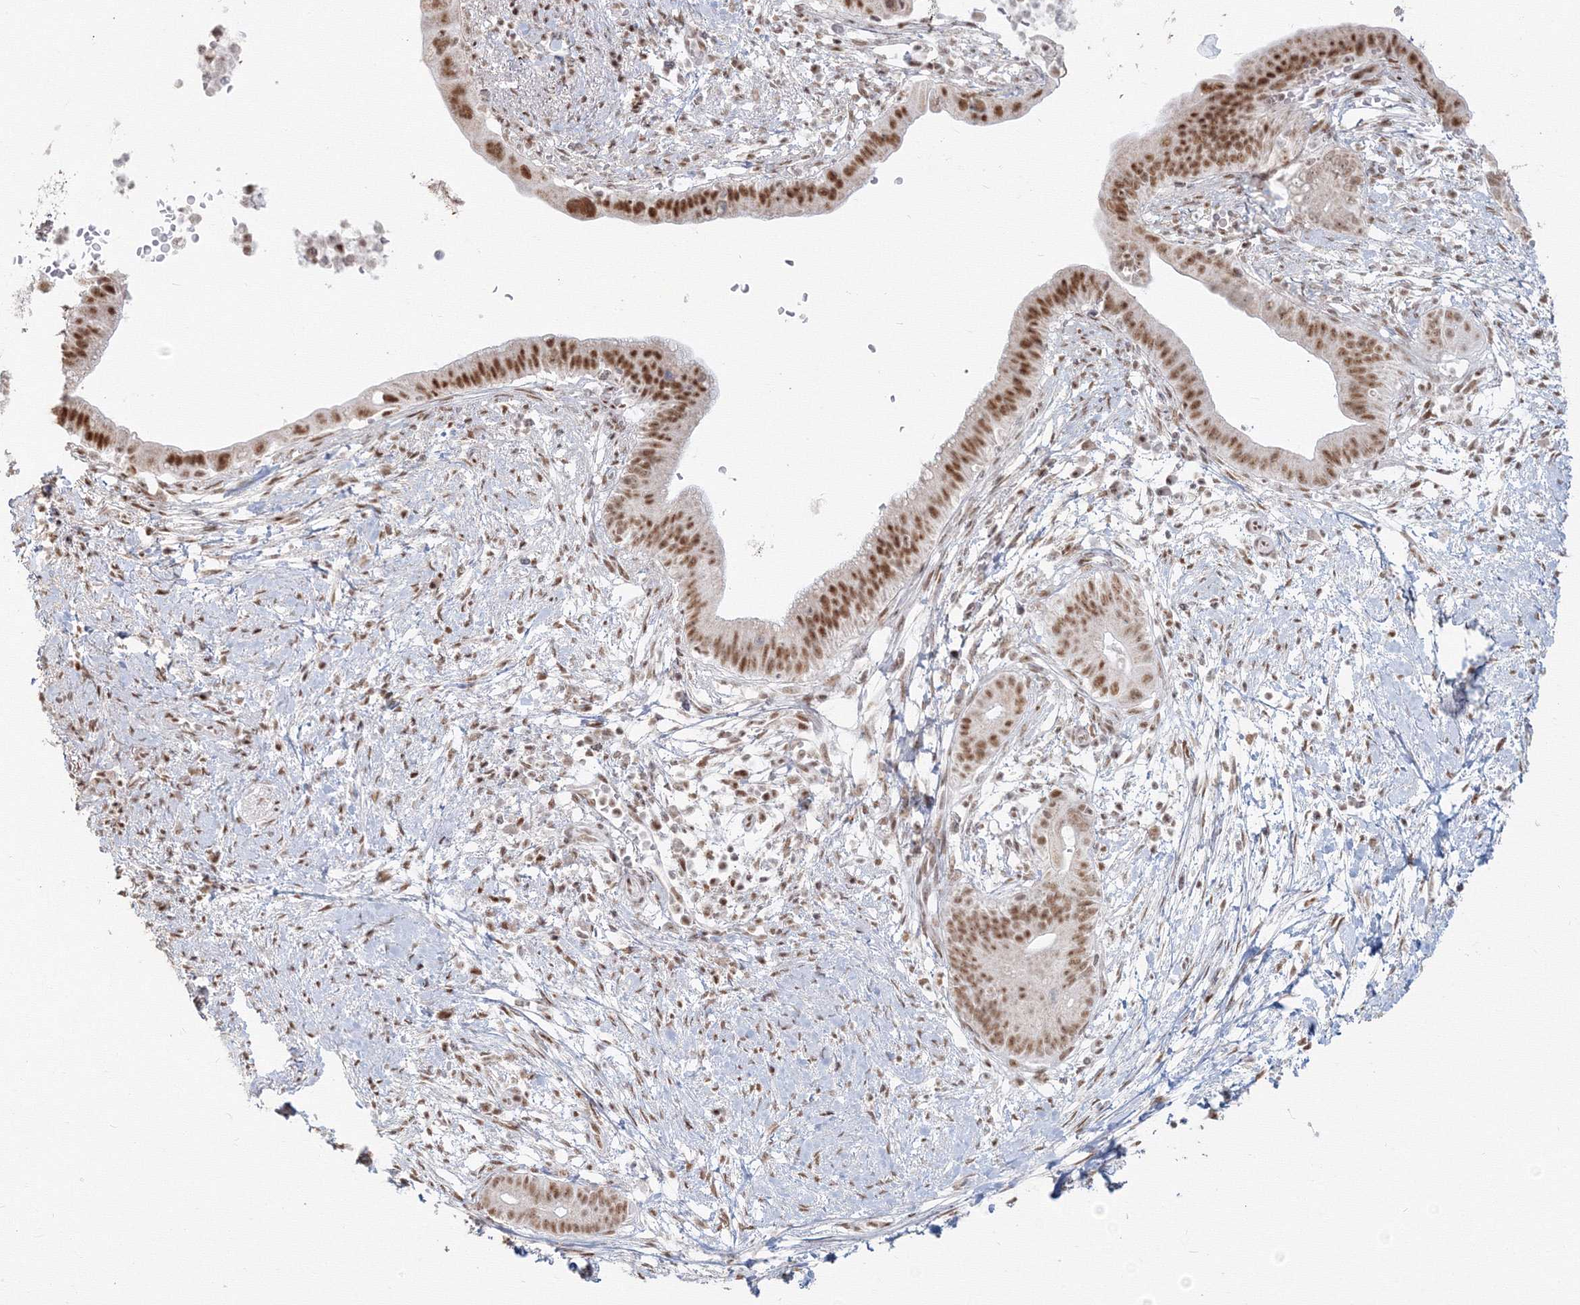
{"staining": {"intensity": "strong", "quantity": ">75%", "location": "nuclear"}, "tissue": "pancreatic cancer", "cell_type": "Tumor cells", "image_type": "cancer", "snomed": [{"axis": "morphology", "description": "Adenocarcinoma, NOS"}, {"axis": "topography", "description": "Pancreas"}], "caption": "Strong nuclear staining for a protein is present in approximately >75% of tumor cells of pancreatic cancer using immunohistochemistry.", "gene": "PPP4R2", "patient": {"sex": "male", "age": 68}}